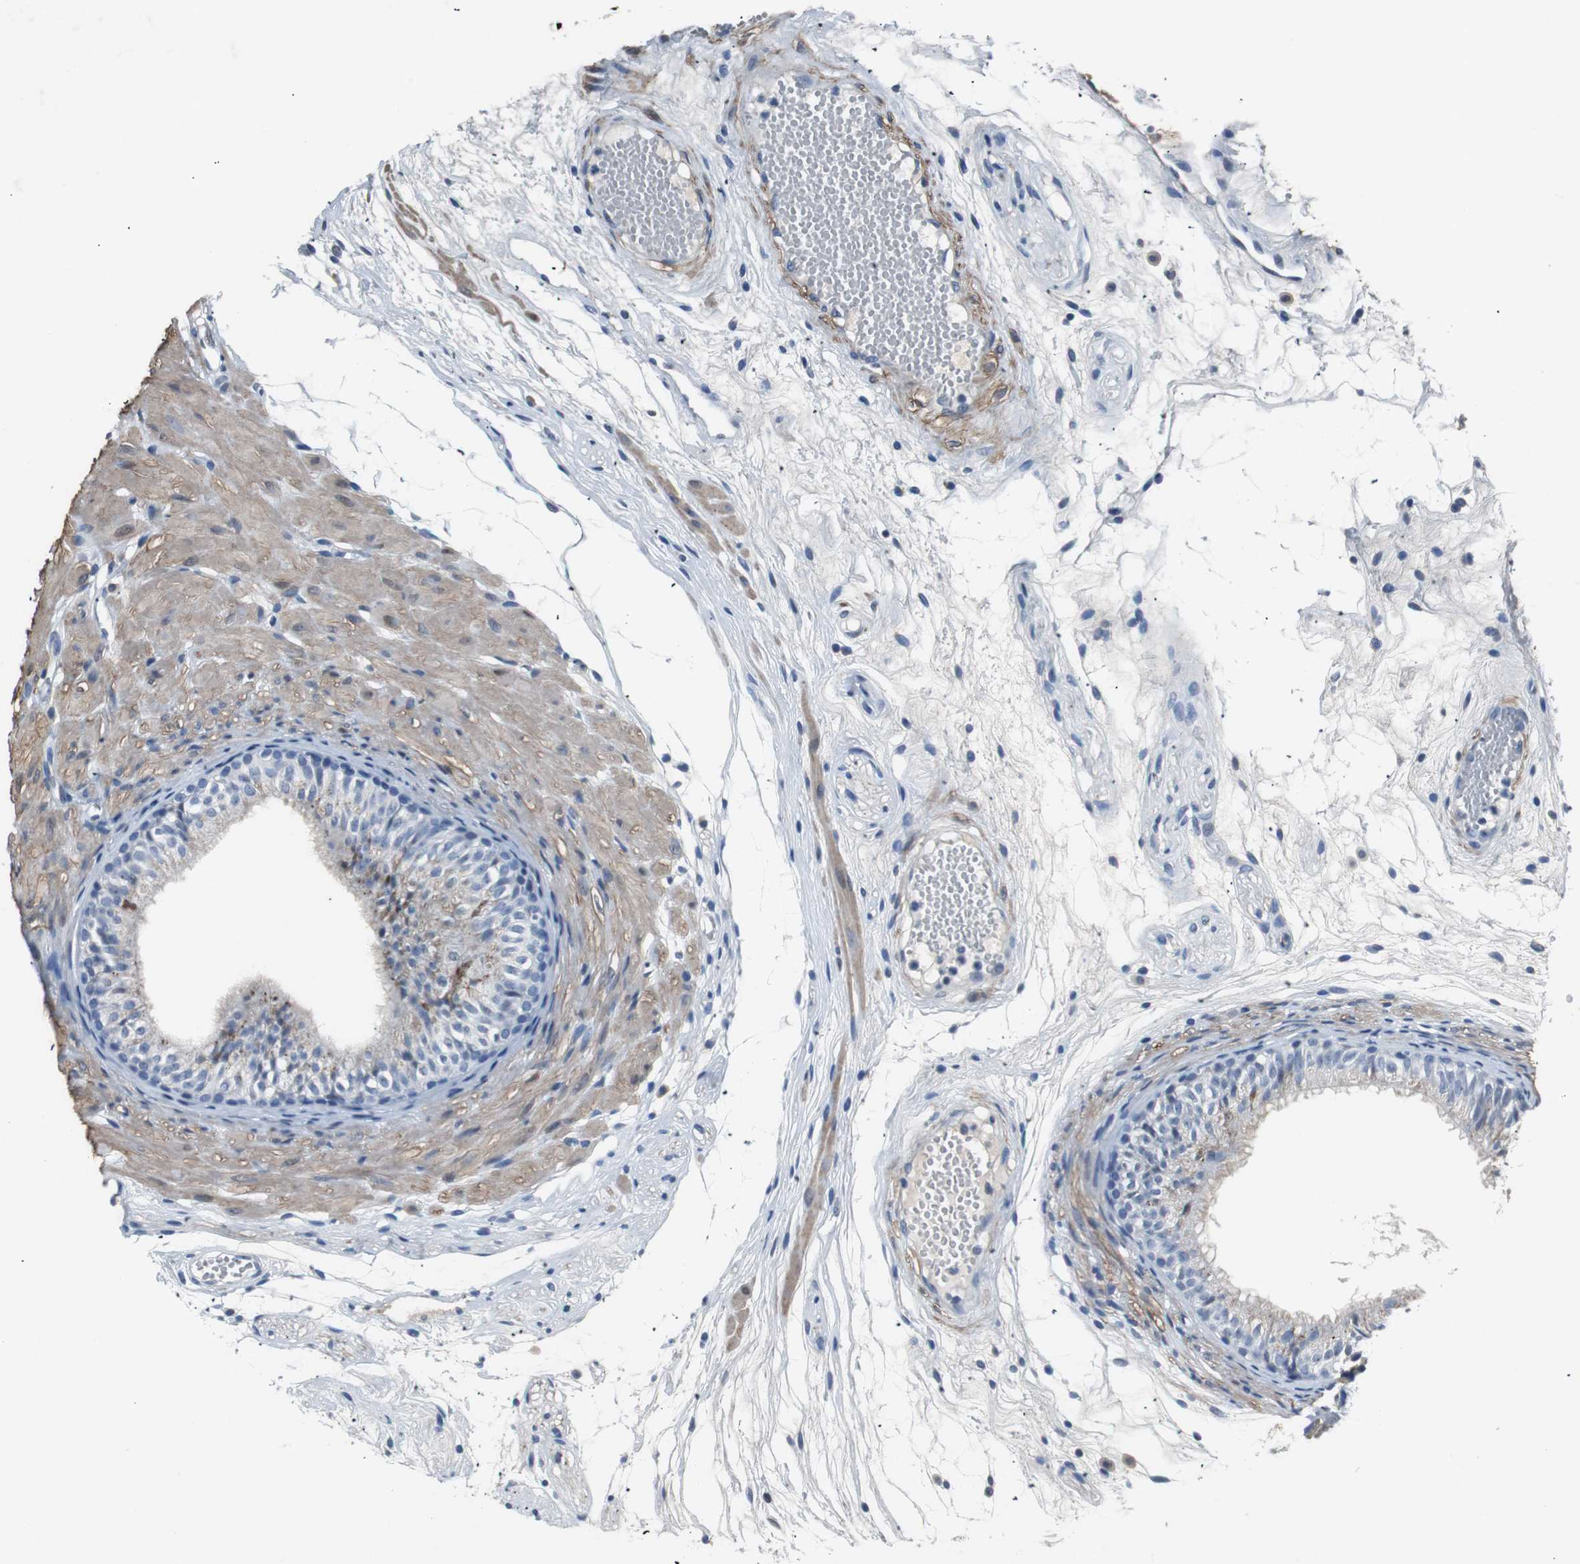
{"staining": {"intensity": "strong", "quantity": "<25%", "location": "cytoplasmic/membranous"}, "tissue": "epididymis", "cell_type": "Glandular cells", "image_type": "normal", "snomed": [{"axis": "morphology", "description": "Normal tissue, NOS"}, {"axis": "morphology", "description": "Atrophy, NOS"}, {"axis": "topography", "description": "Testis"}, {"axis": "topography", "description": "Epididymis"}], "caption": "Strong cytoplasmic/membranous protein positivity is present in about <25% of glandular cells in epididymis.", "gene": "PCYT1B", "patient": {"sex": "male", "age": 18}}